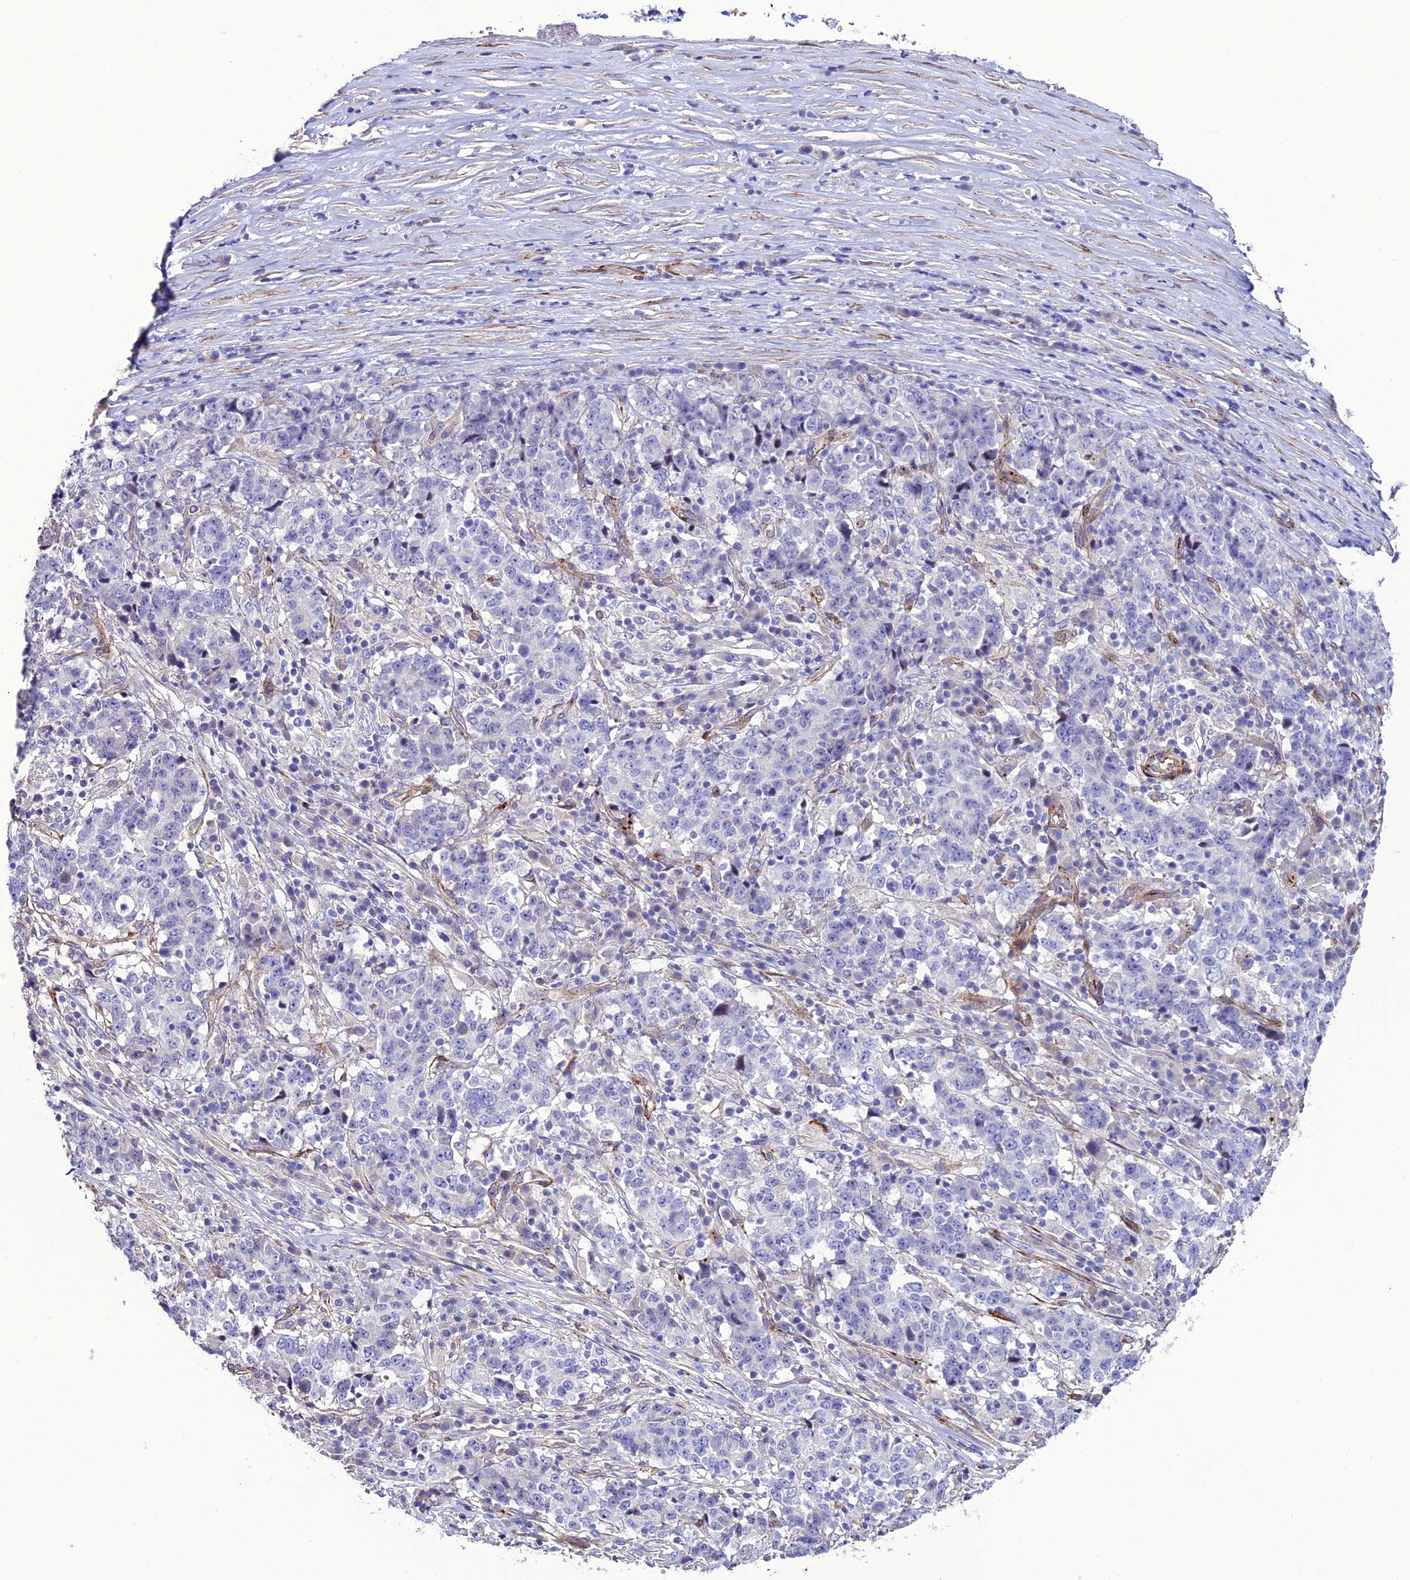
{"staining": {"intensity": "negative", "quantity": "none", "location": "none"}, "tissue": "stomach cancer", "cell_type": "Tumor cells", "image_type": "cancer", "snomed": [{"axis": "morphology", "description": "Adenocarcinoma, NOS"}, {"axis": "topography", "description": "Stomach"}], "caption": "Immunohistochemistry (IHC) micrograph of neoplastic tissue: human stomach cancer stained with DAB (3,3'-diaminobenzidine) exhibits no significant protein positivity in tumor cells. (DAB (3,3'-diaminobenzidine) immunohistochemistry (IHC), high magnification).", "gene": "REX1BD", "patient": {"sex": "male", "age": 59}}